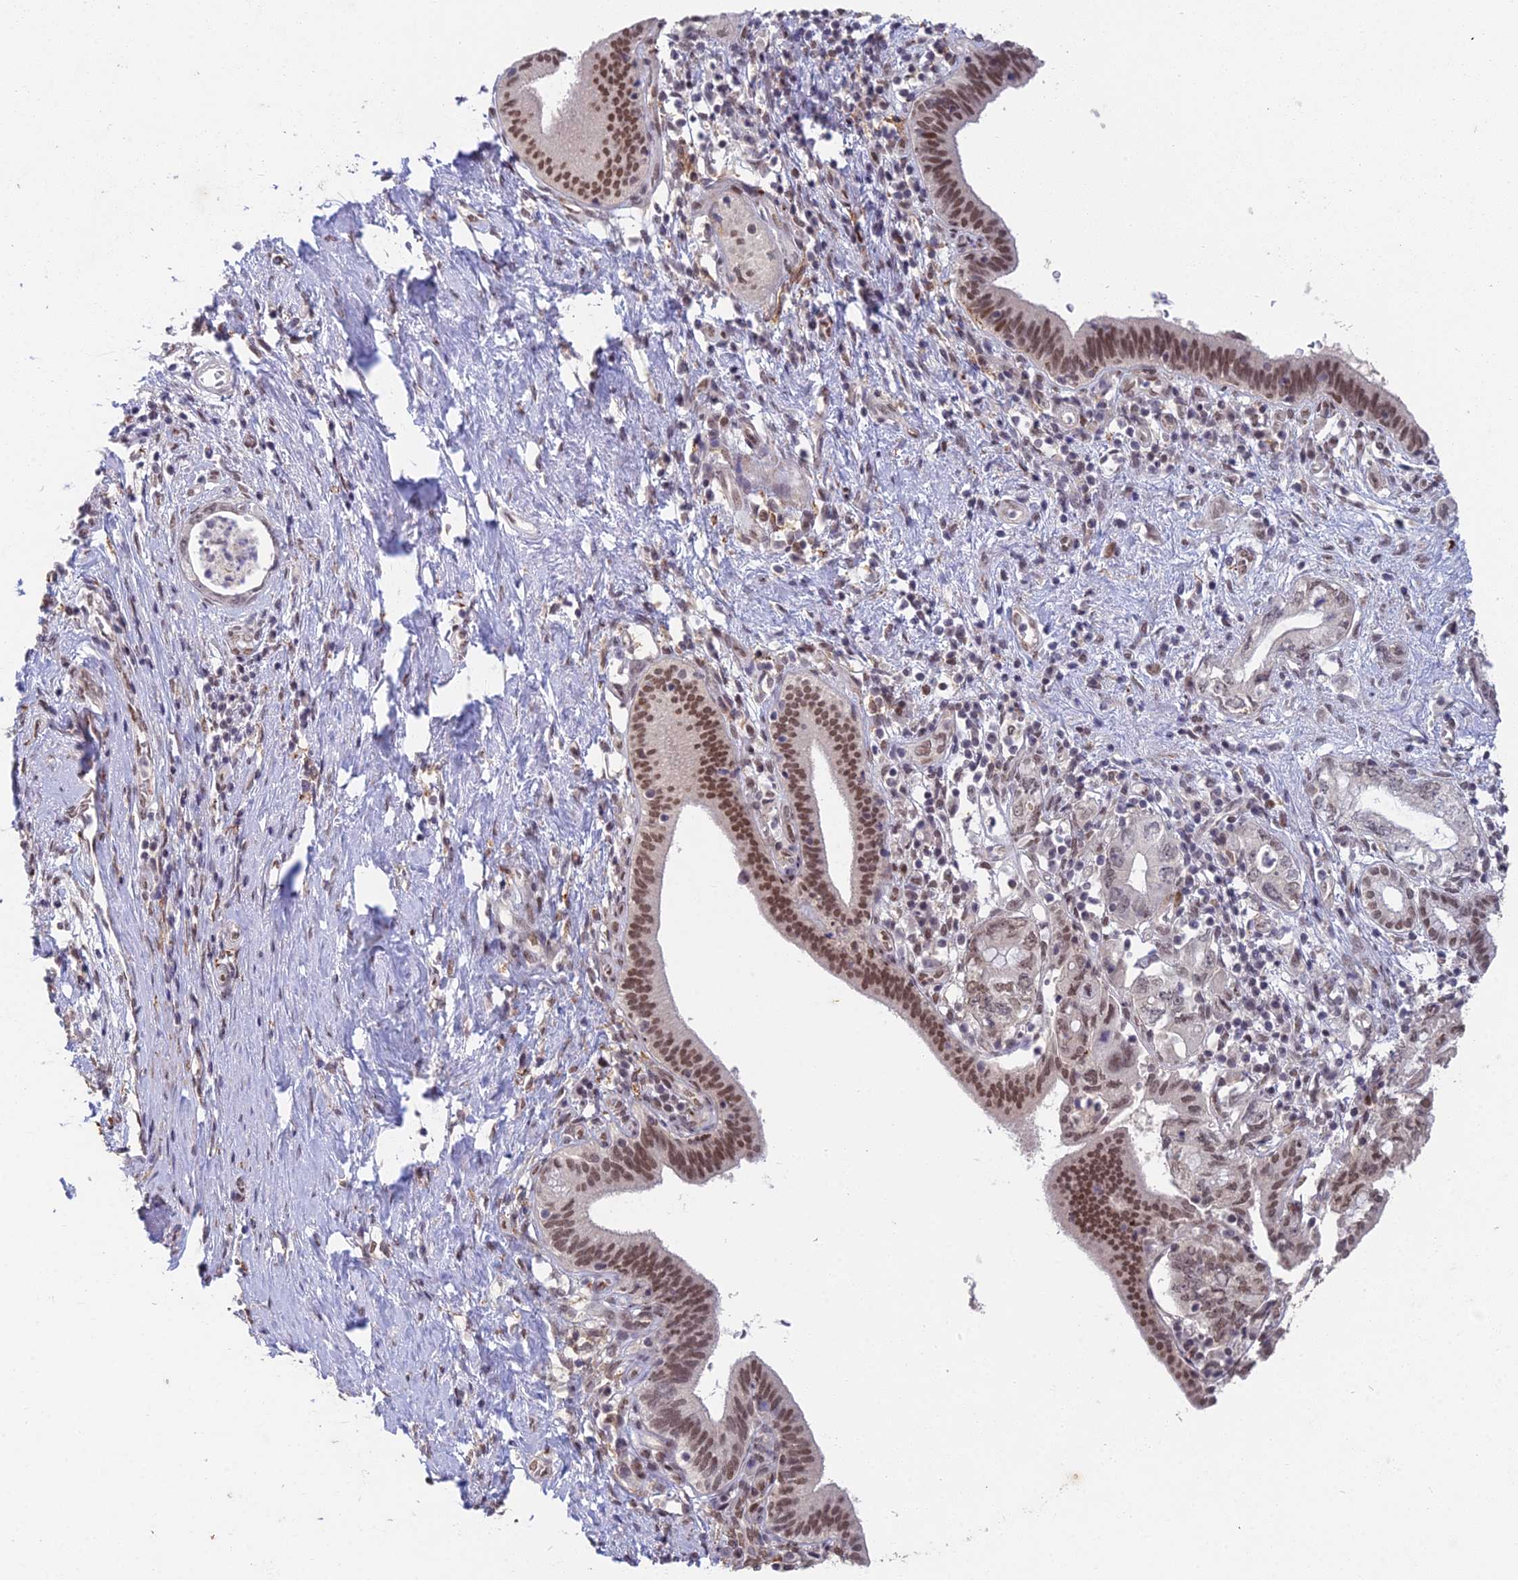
{"staining": {"intensity": "moderate", "quantity": ">75%", "location": "nuclear"}, "tissue": "pancreatic cancer", "cell_type": "Tumor cells", "image_type": "cancer", "snomed": [{"axis": "morphology", "description": "Adenocarcinoma, NOS"}, {"axis": "topography", "description": "Pancreas"}], "caption": "Immunohistochemistry (IHC) image of neoplastic tissue: human pancreatic cancer (adenocarcinoma) stained using immunohistochemistry shows medium levels of moderate protein expression localized specifically in the nuclear of tumor cells, appearing as a nuclear brown color.", "gene": "ABHD17A", "patient": {"sex": "female", "age": 73}}